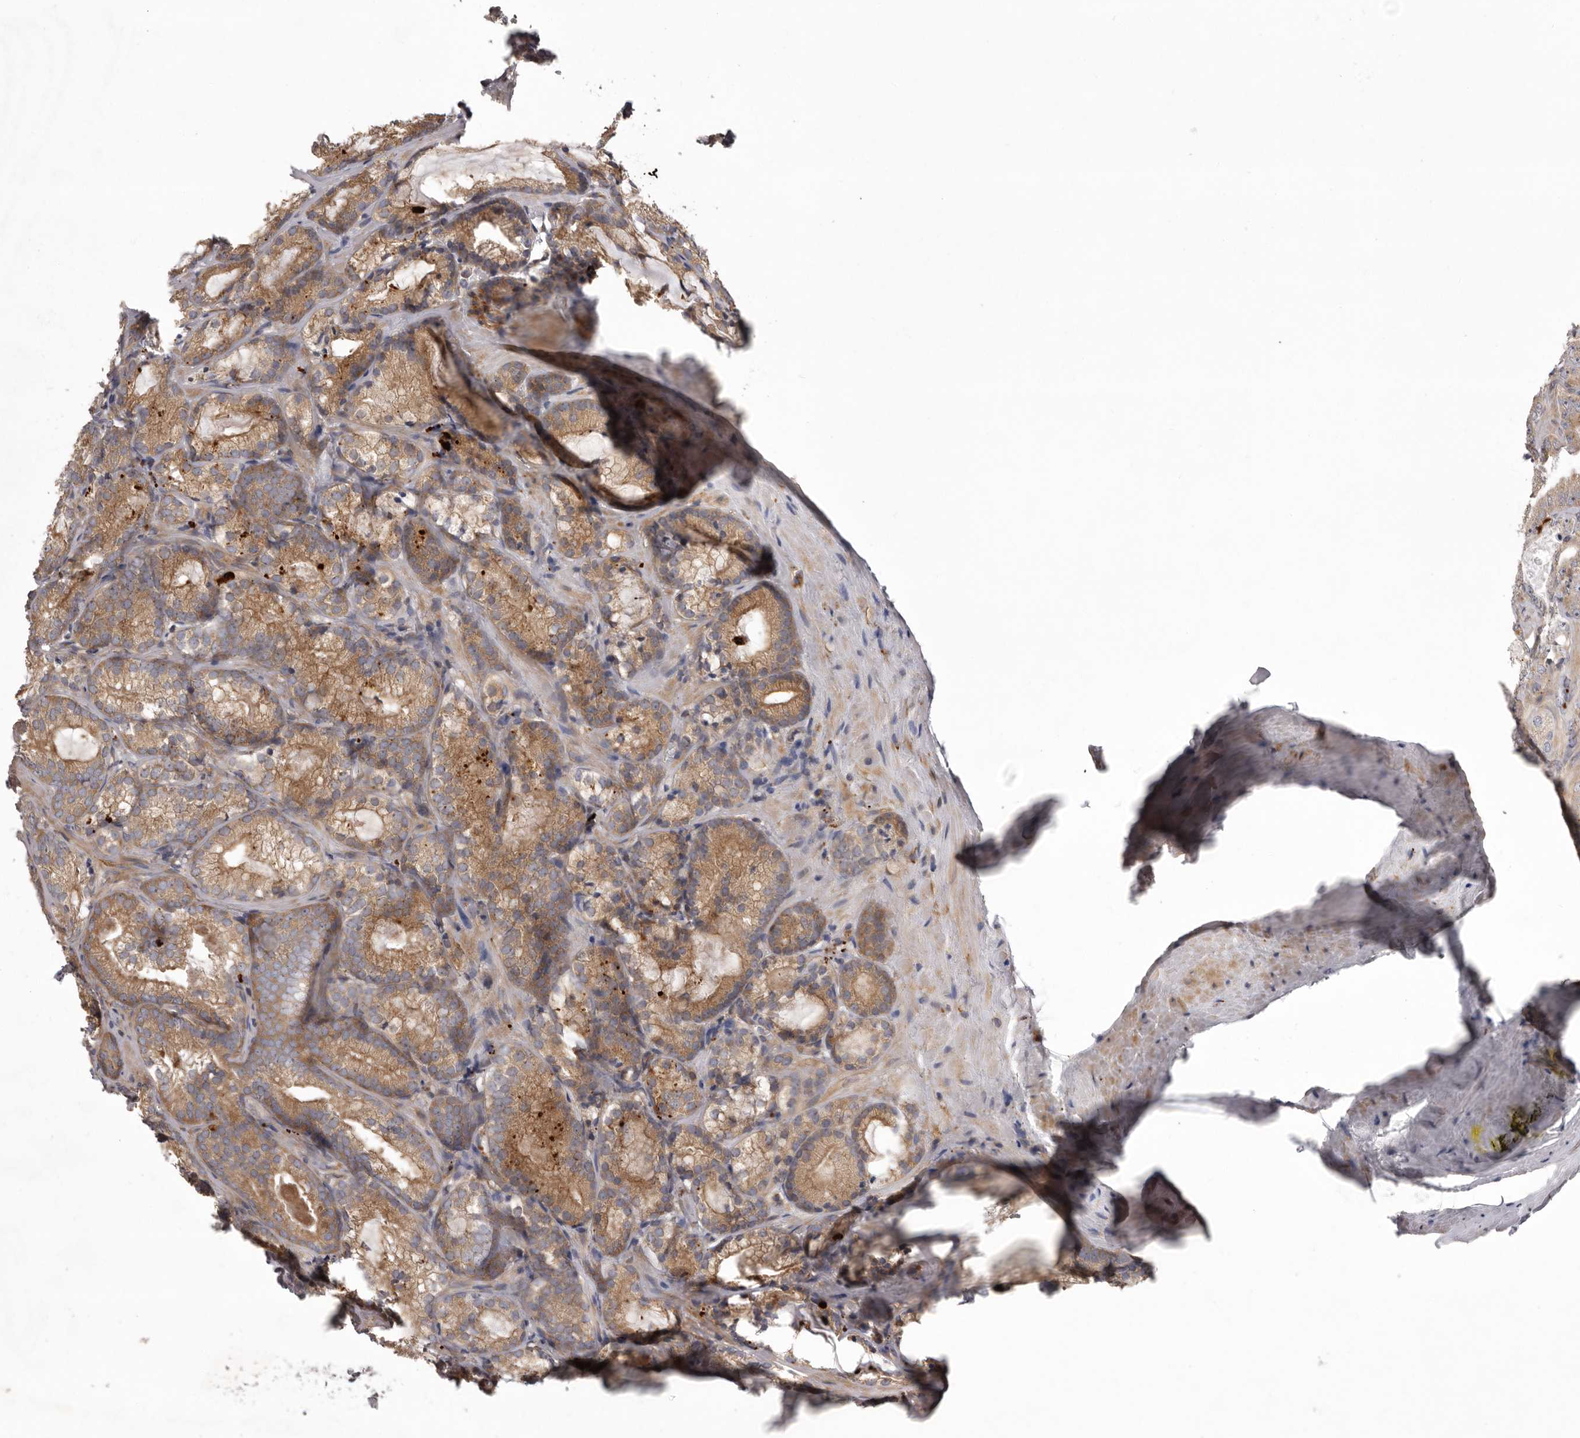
{"staining": {"intensity": "moderate", "quantity": ">75%", "location": "cytoplasmic/membranous"}, "tissue": "prostate cancer", "cell_type": "Tumor cells", "image_type": "cancer", "snomed": [{"axis": "morphology", "description": "Adenocarcinoma, Low grade"}, {"axis": "topography", "description": "Prostate"}], "caption": "Prostate cancer (low-grade adenocarcinoma) stained with a brown dye reveals moderate cytoplasmic/membranous positive staining in approximately >75% of tumor cells.", "gene": "WDR47", "patient": {"sex": "male", "age": 72}}